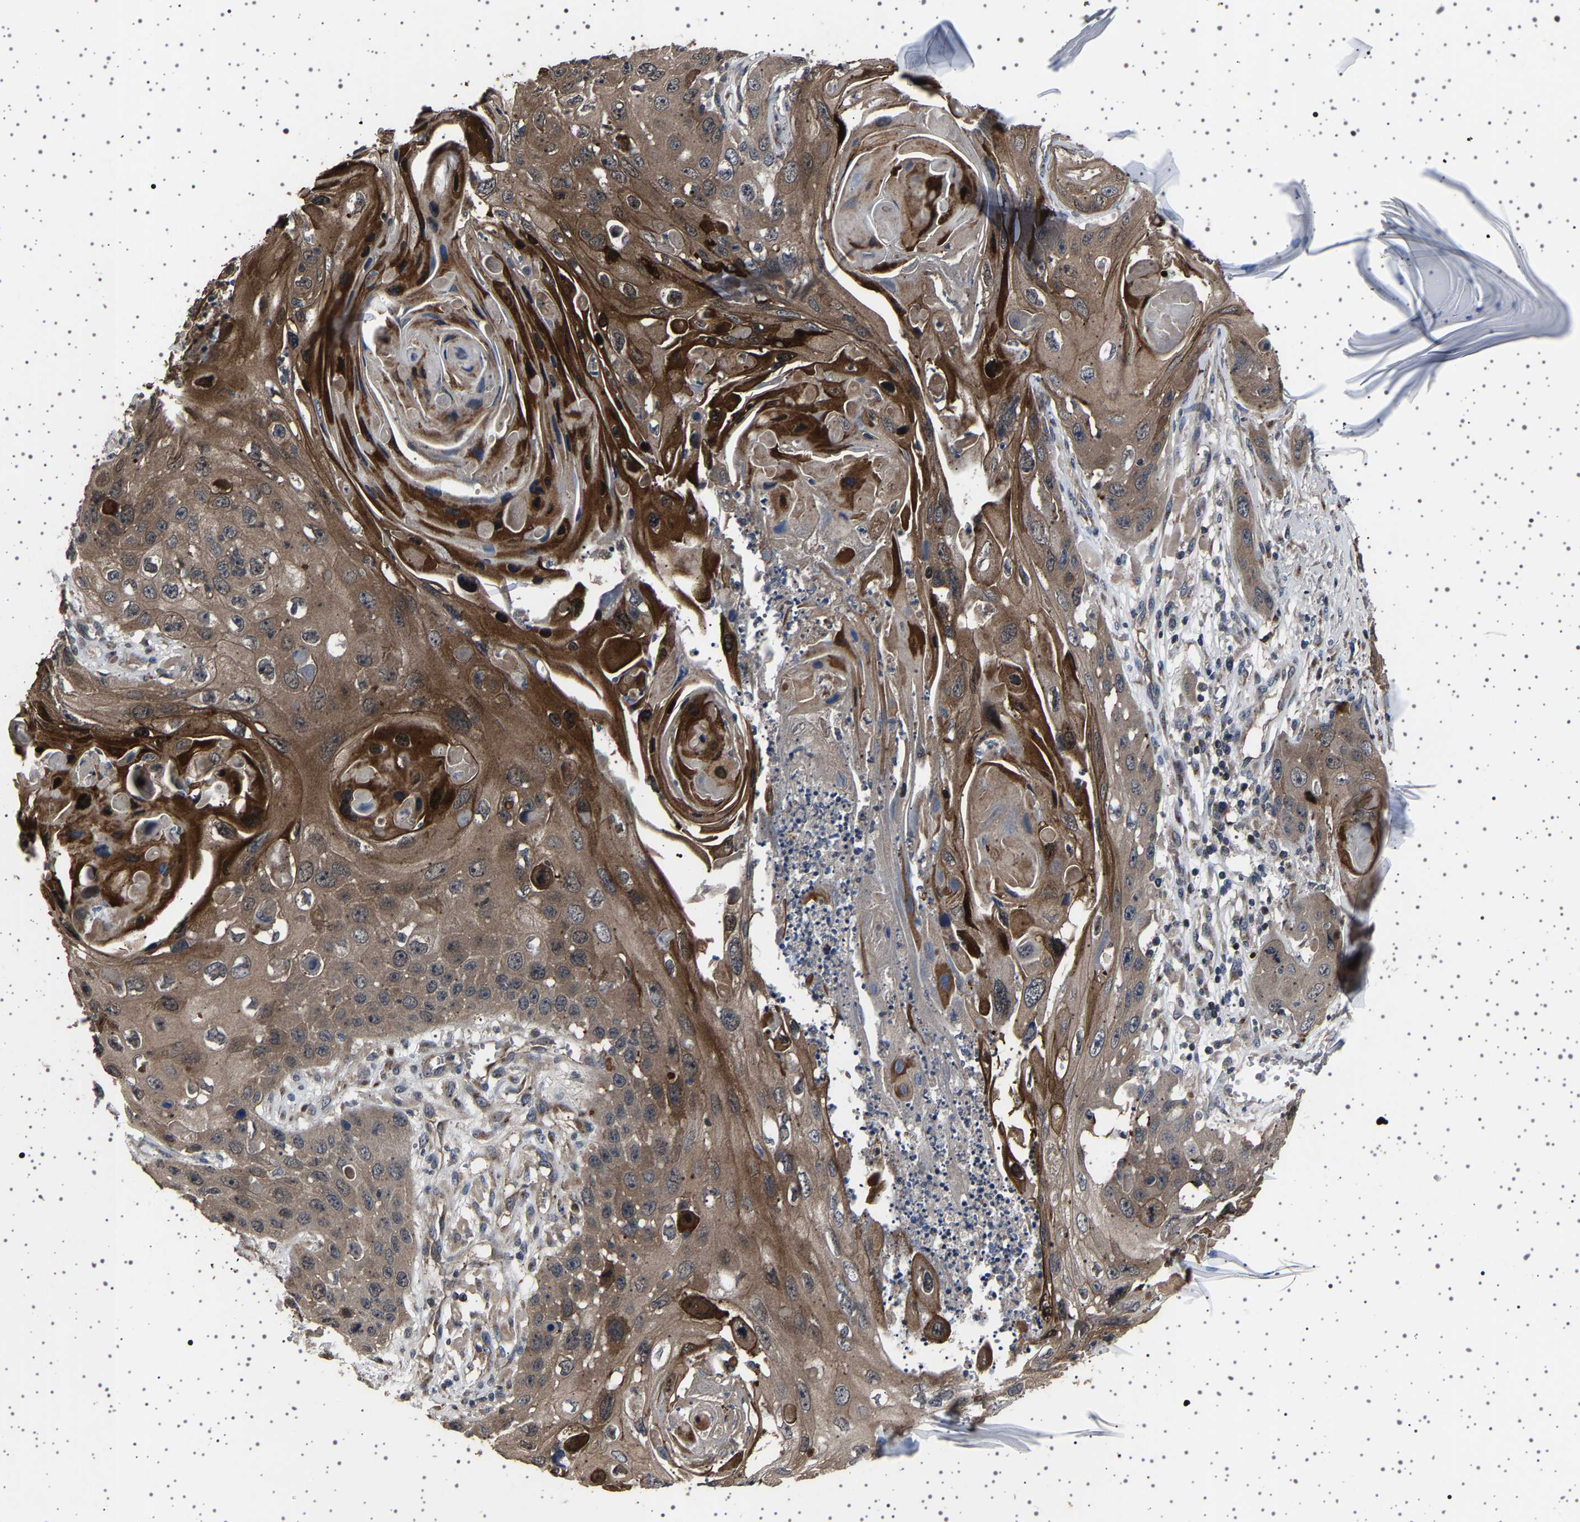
{"staining": {"intensity": "moderate", "quantity": ">75%", "location": "cytoplasmic/membranous"}, "tissue": "skin cancer", "cell_type": "Tumor cells", "image_type": "cancer", "snomed": [{"axis": "morphology", "description": "Squamous cell carcinoma, NOS"}, {"axis": "topography", "description": "Skin"}], "caption": "Skin squamous cell carcinoma tissue exhibits moderate cytoplasmic/membranous expression in about >75% of tumor cells, visualized by immunohistochemistry.", "gene": "NCKAP1", "patient": {"sex": "male", "age": 55}}